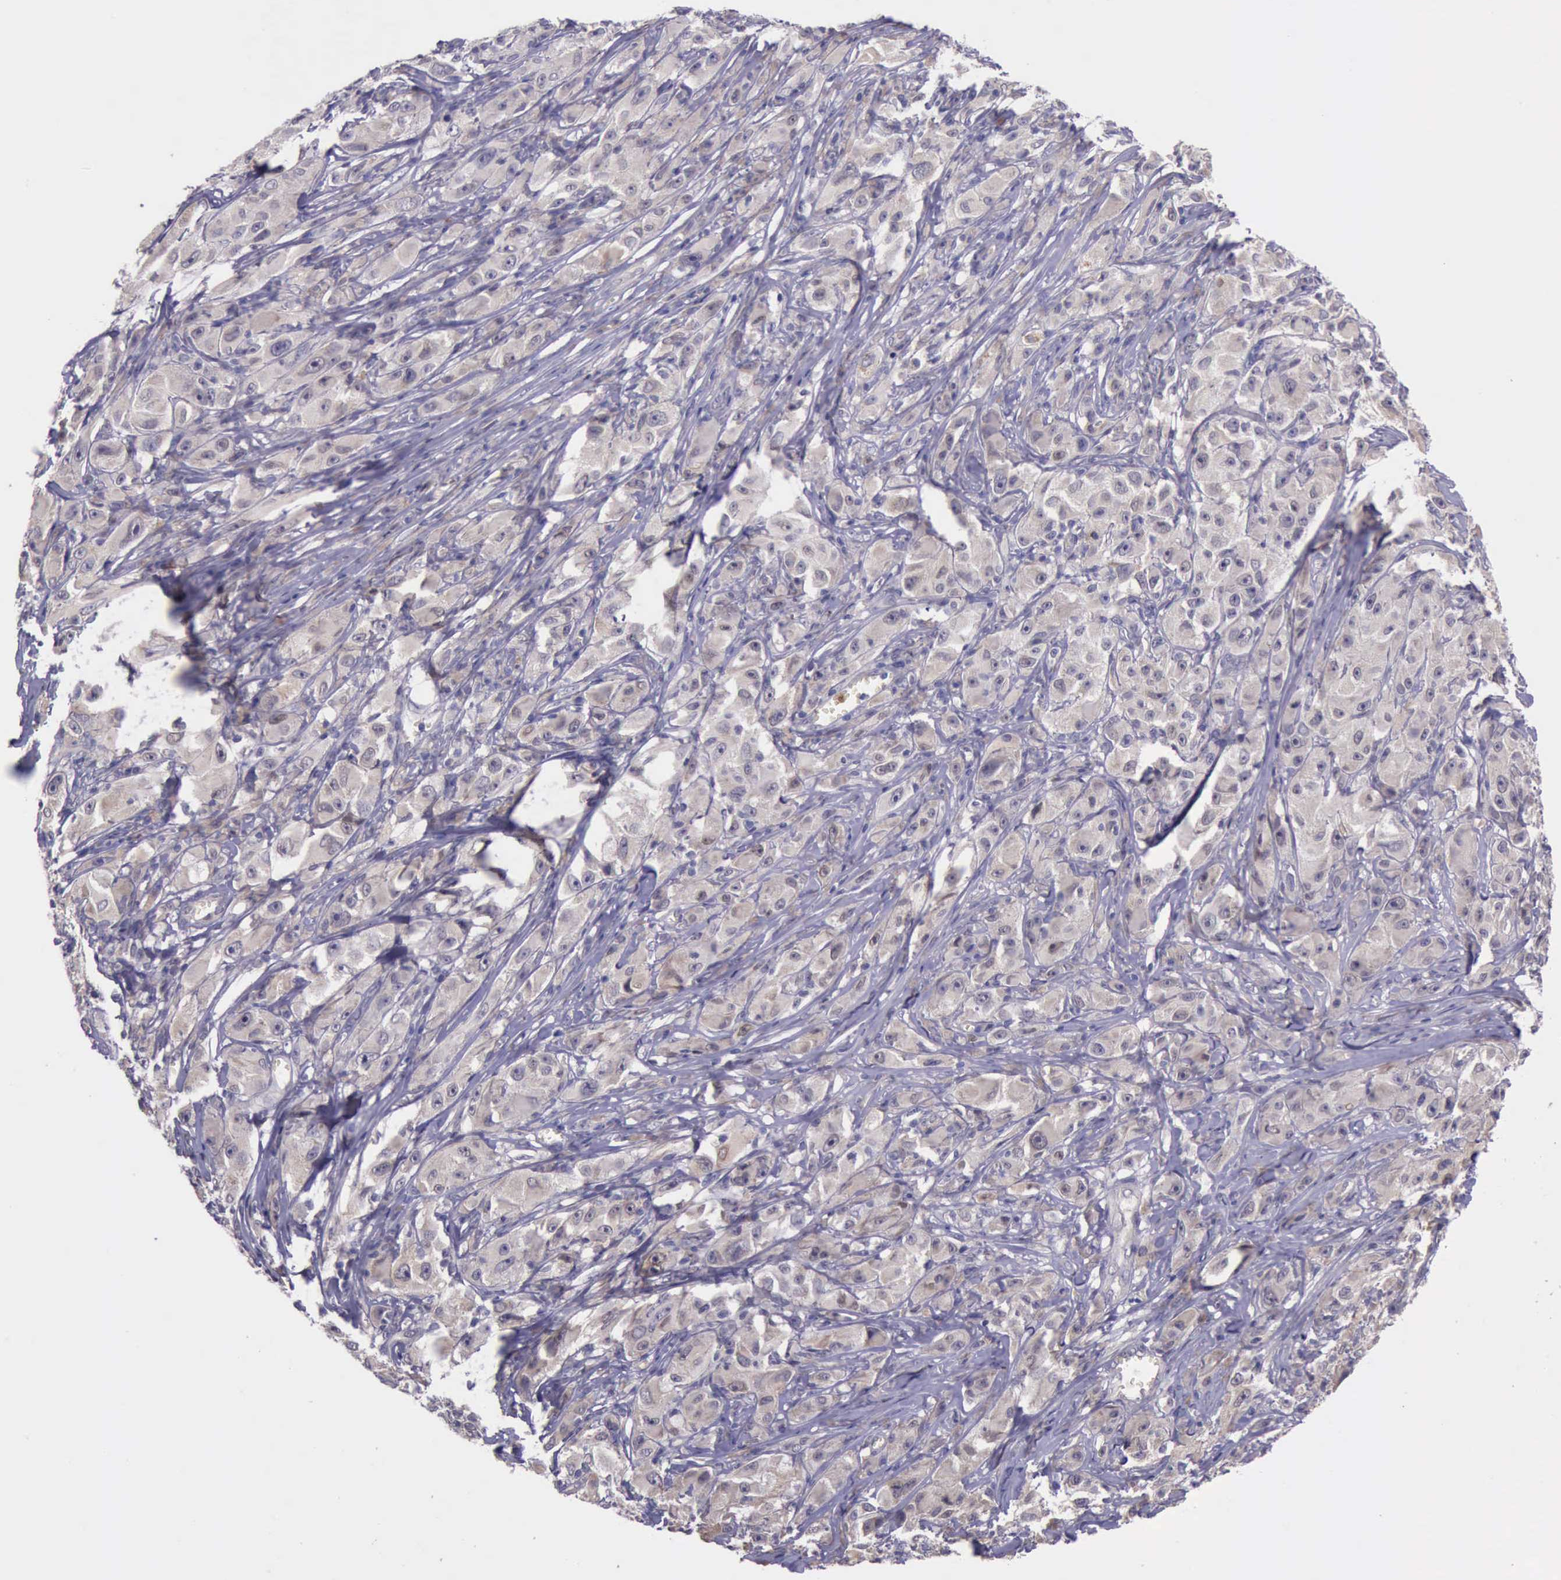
{"staining": {"intensity": "weak", "quantity": ">75%", "location": "cytoplasmic/membranous"}, "tissue": "melanoma", "cell_type": "Tumor cells", "image_type": "cancer", "snomed": [{"axis": "morphology", "description": "Malignant melanoma, NOS"}, {"axis": "topography", "description": "Skin"}], "caption": "High-power microscopy captured an immunohistochemistry histopathology image of melanoma, revealing weak cytoplasmic/membranous expression in approximately >75% of tumor cells.", "gene": "PLEK2", "patient": {"sex": "male", "age": 56}}